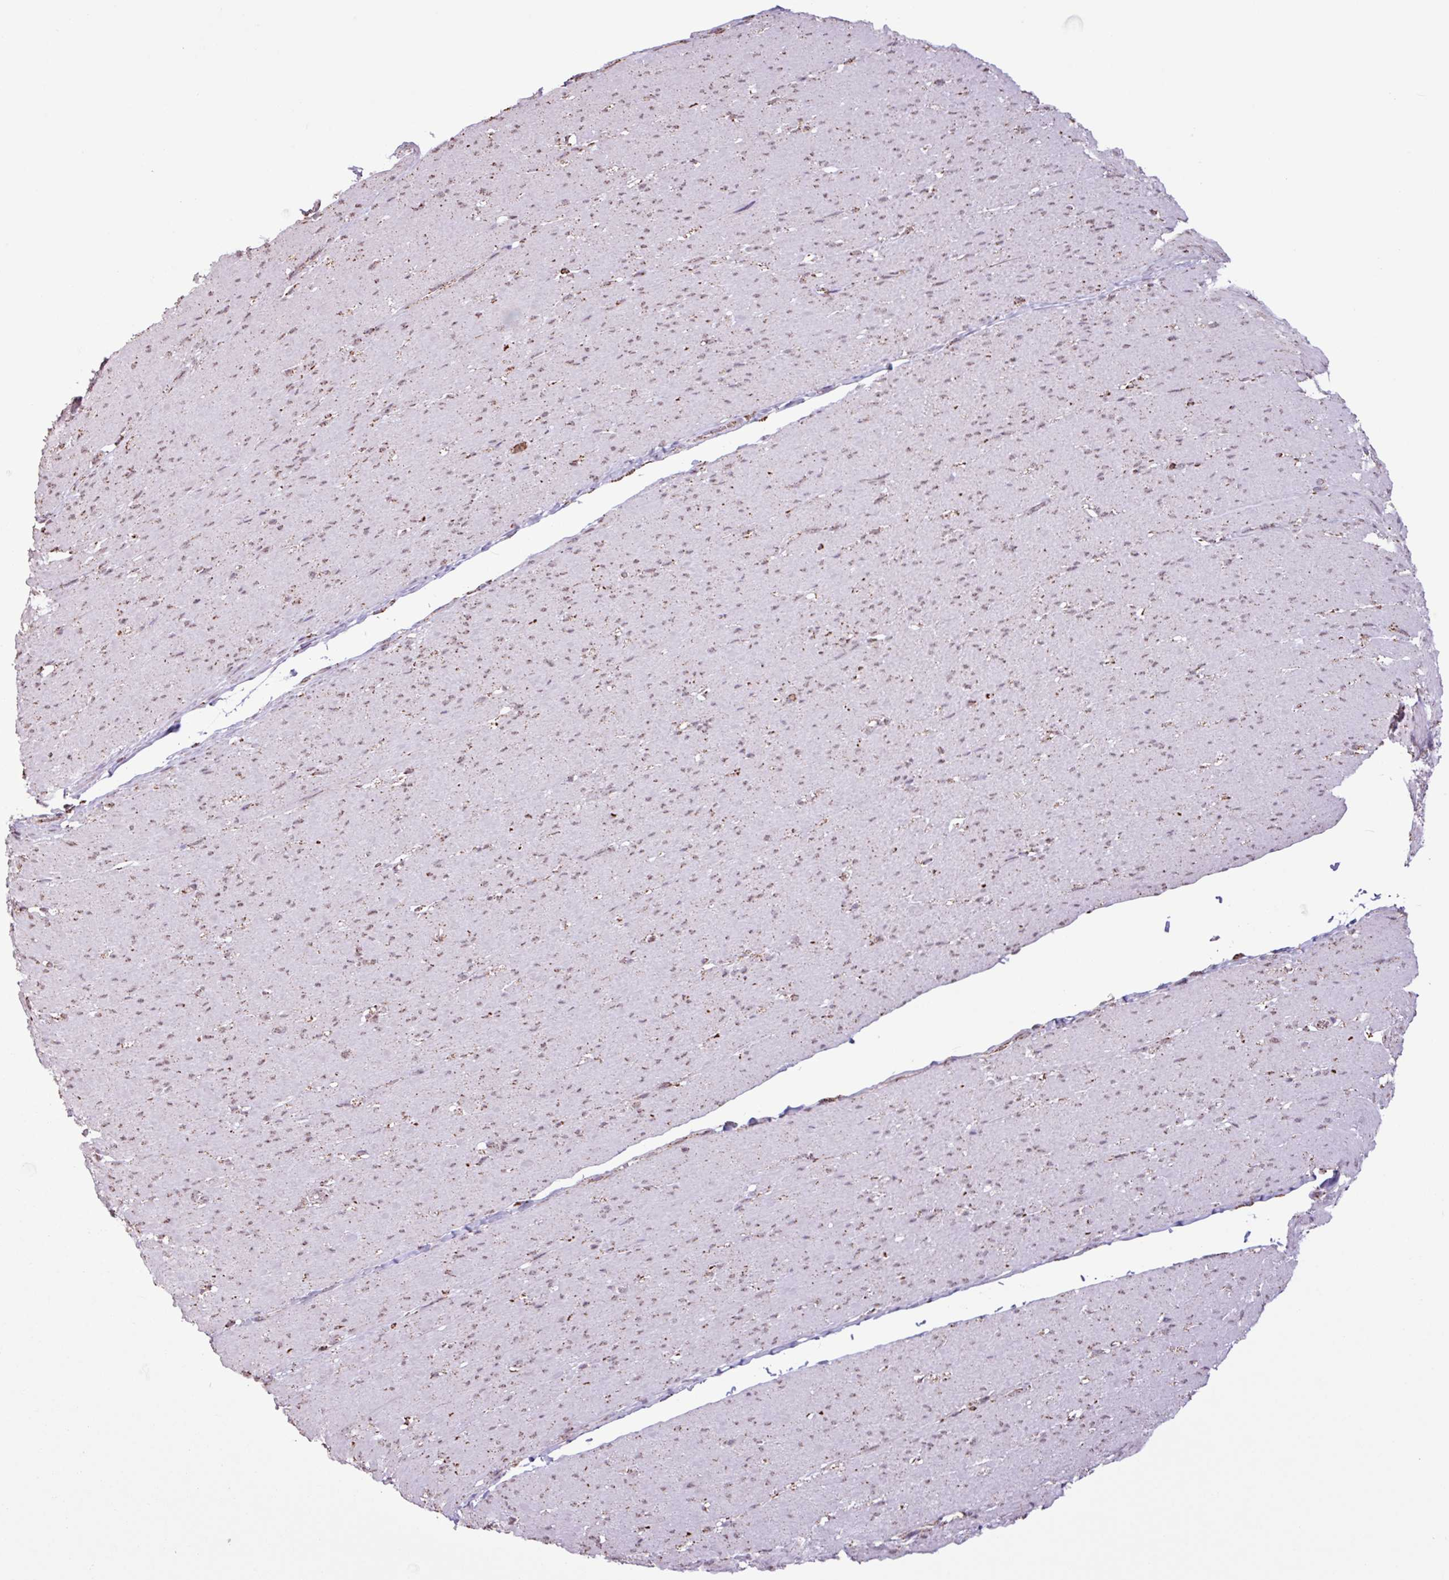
{"staining": {"intensity": "negative", "quantity": "none", "location": "none"}, "tissue": "smooth muscle", "cell_type": "Smooth muscle cells", "image_type": "normal", "snomed": [{"axis": "morphology", "description": "Normal tissue, NOS"}, {"axis": "topography", "description": "Smooth muscle"}, {"axis": "topography", "description": "Rectum"}], "caption": "This photomicrograph is of unremarkable smooth muscle stained with IHC to label a protein in brown with the nuclei are counter-stained blue. There is no expression in smooth muscle cells.", "gene": "ALG8", "patient": {"sex": "male", "age": 53}}